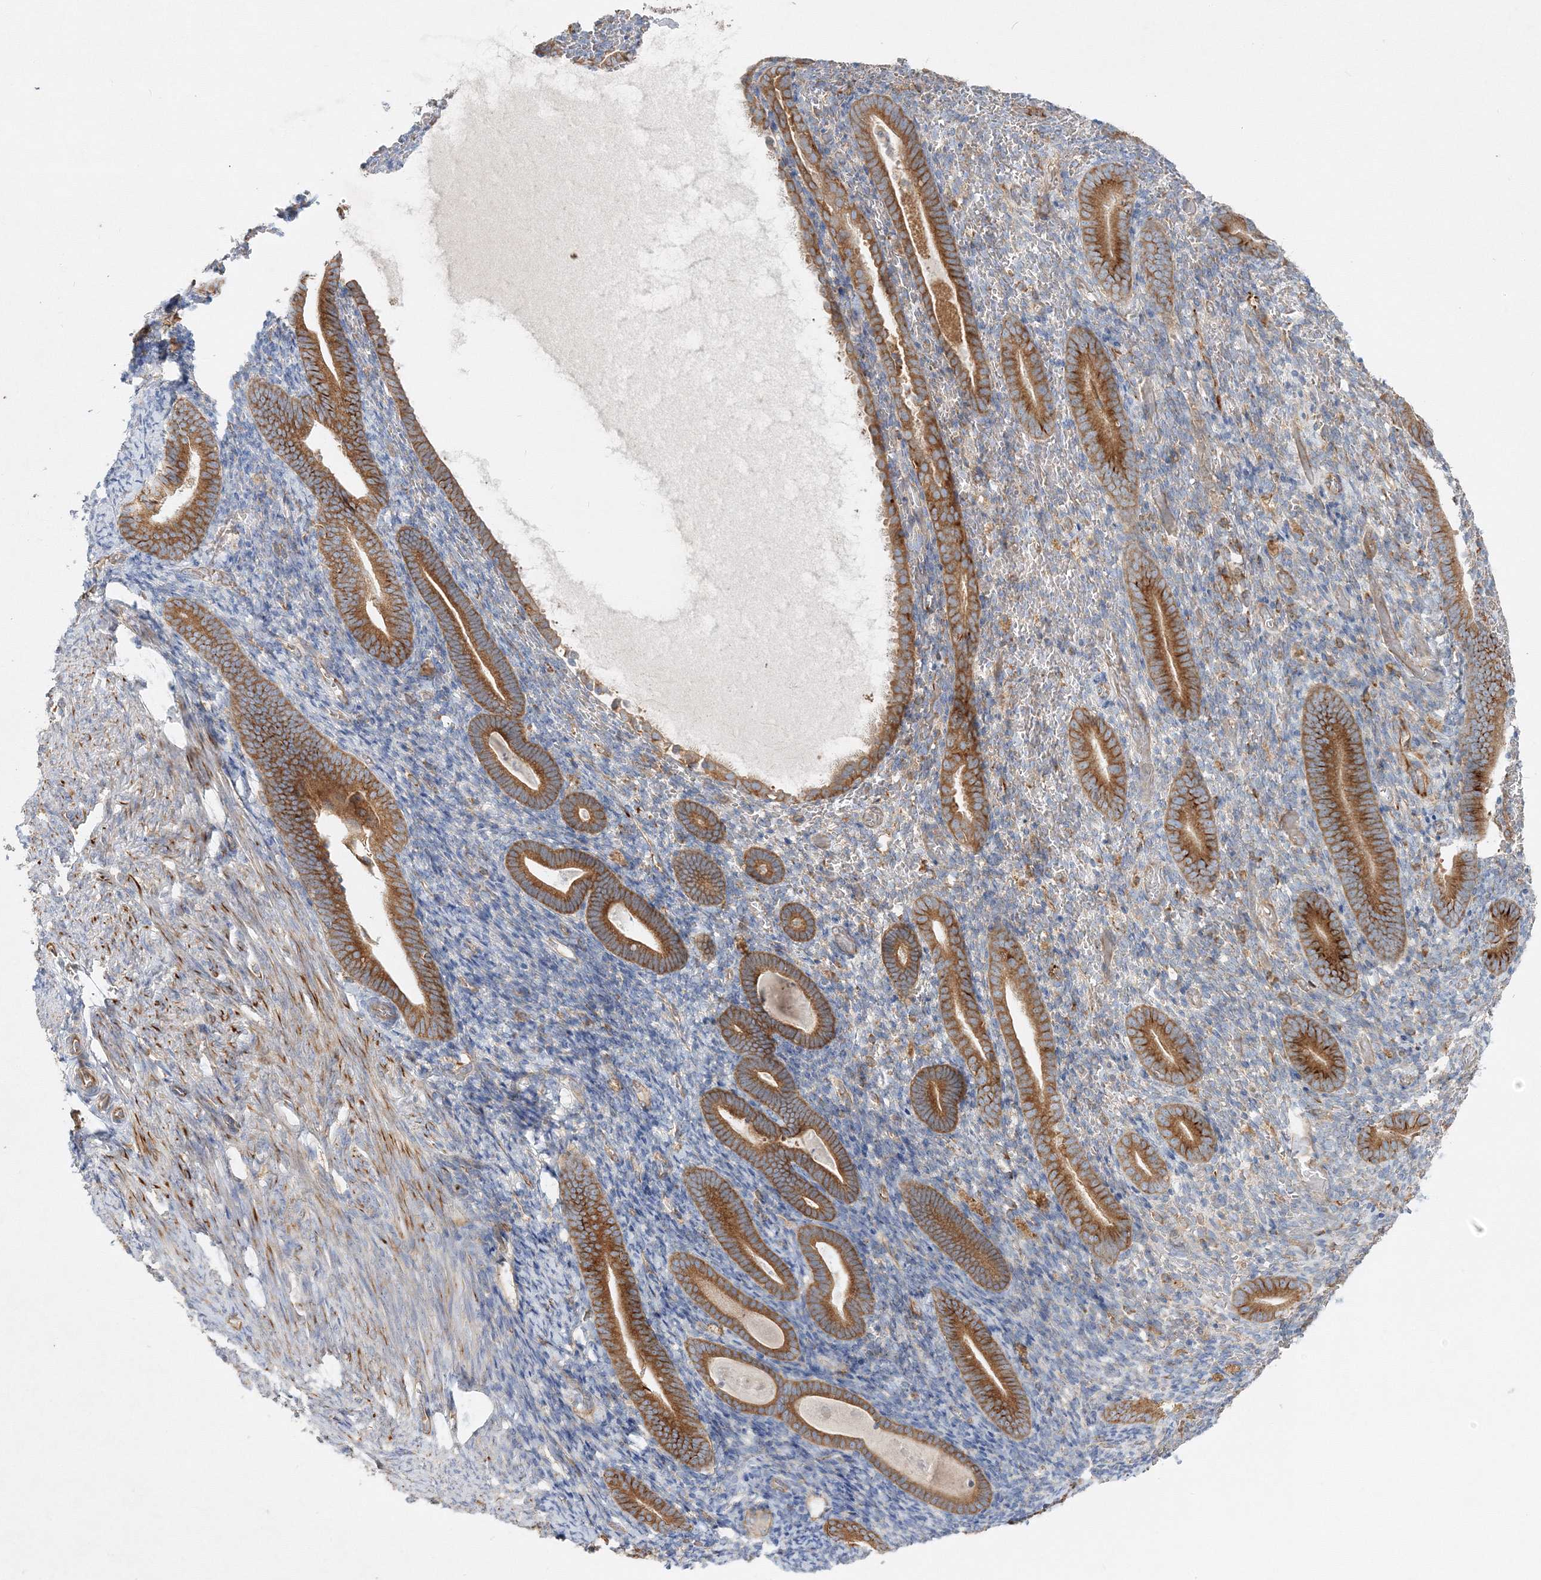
{"staining": {"intensity": "negative", "quantity": "none", "location": "none"}, "tissue": "endometrium", "cell_type": "Cells in endometrial stroma", "image_type": "normal", "snomed": [{"axis": "morphology", "description": "Normal tissue, NOS"}, {"axis": "topography", "description": "Endometrium"}], "caption": "Cells in endometrial stroma show no significant protein expression in normal endometrium. (DAB immunohistochemistry visualized using brightfield microscopy, high magnification).", "gene": "WDR37", "patient": {"sex": "female", "age": 51}}